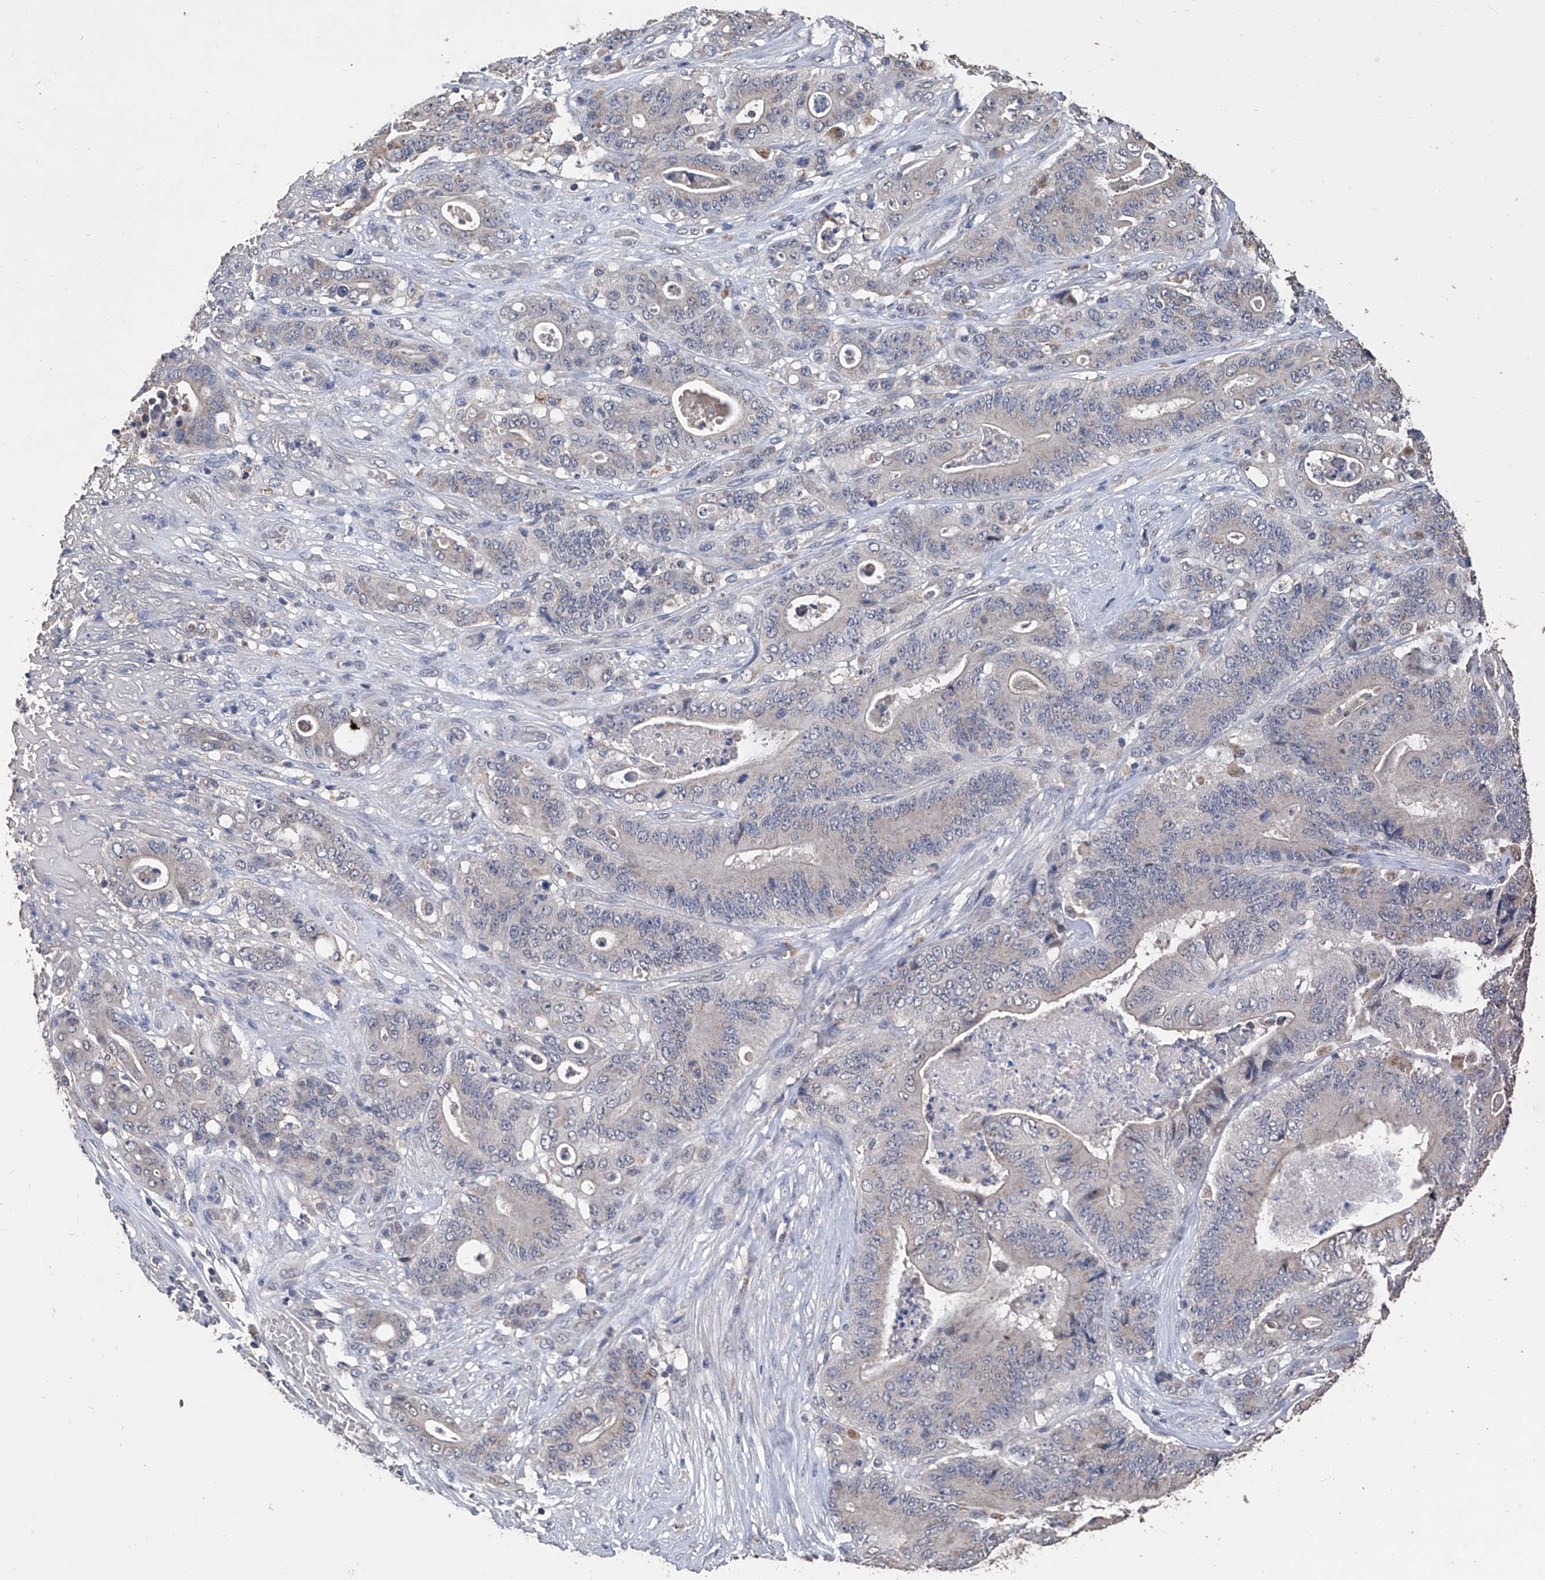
{"staining": {"intensity": "negative", "quantity": "none", "location": "none"}, "tissue": "stomach cancer", "cell_type": "Tumor cells", "image_type": "cancer", "snomed": [{"axis": "morphology", "description": "Adenocarcinoma, NOS"}, {"axis": "topography", "description": "Stomach"}], "caption": "Immunohistochemical staining of human stomach cancer (adenocarcinoma) demonstrates no significant staining in tumor cells.", "gene": "GPT", "patient": {"sex": "female", "age": 73}}